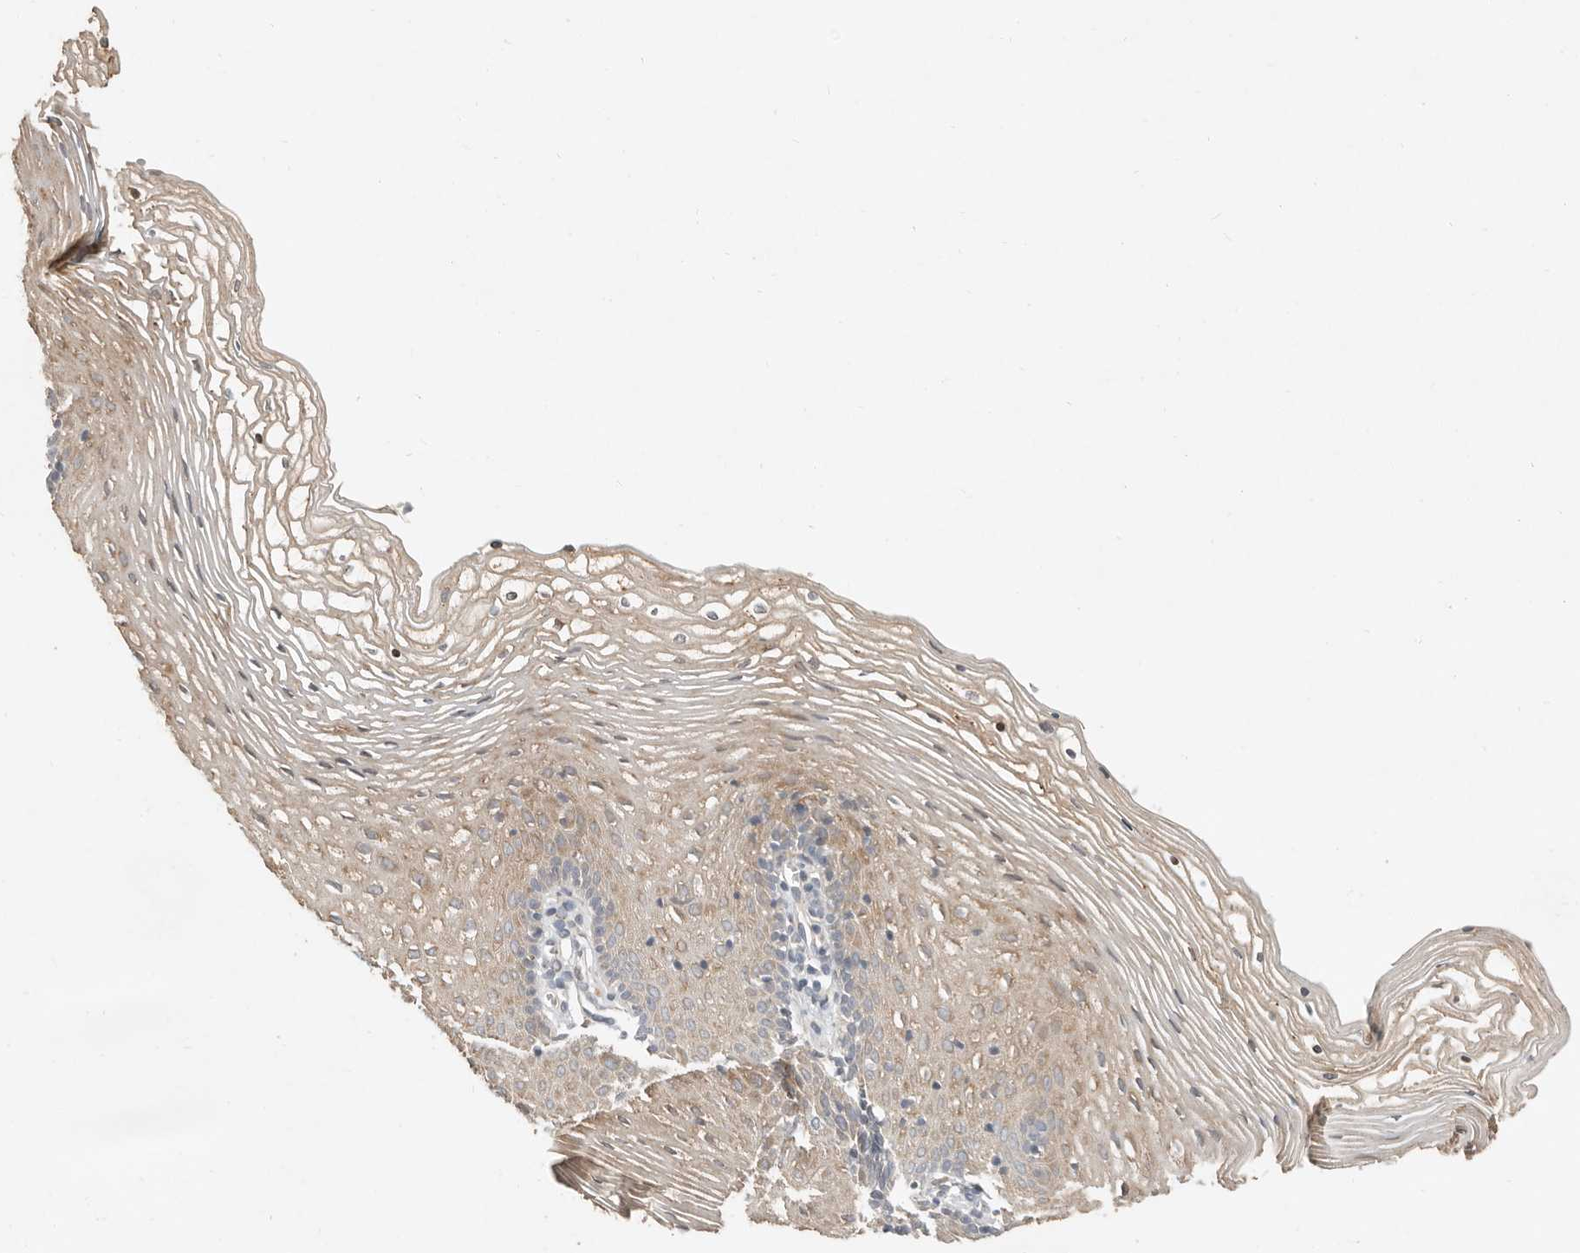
{"staining": {"intensity": "moderate", "quantity": ">75%", "location": "cytoplasmic/membranous"}, "tissue": "vagina", "cell_type": "Squamous epithelial cells", "image_type": "normal", "snomed": [{"axis": "morphology", "description": "Normal tissue, NOS"}, {"axis": "topography", "description": "Vagina"}], "caption": "Immunohistochemistry (IHC) staining of benign vagina, which demonstrates medium levels of moderate cytoplasmic/membranous staining in about >75% of squamous epithelial cells indicating moderate cytoplasmic/membranous protein staining. The staining was performed using DAB (brown) for protein detection and nuclei were counterstained in hematoxylin (blue).", "gene": "ARHGEF10L", "patient": {"sex": "female", "age": 32}}